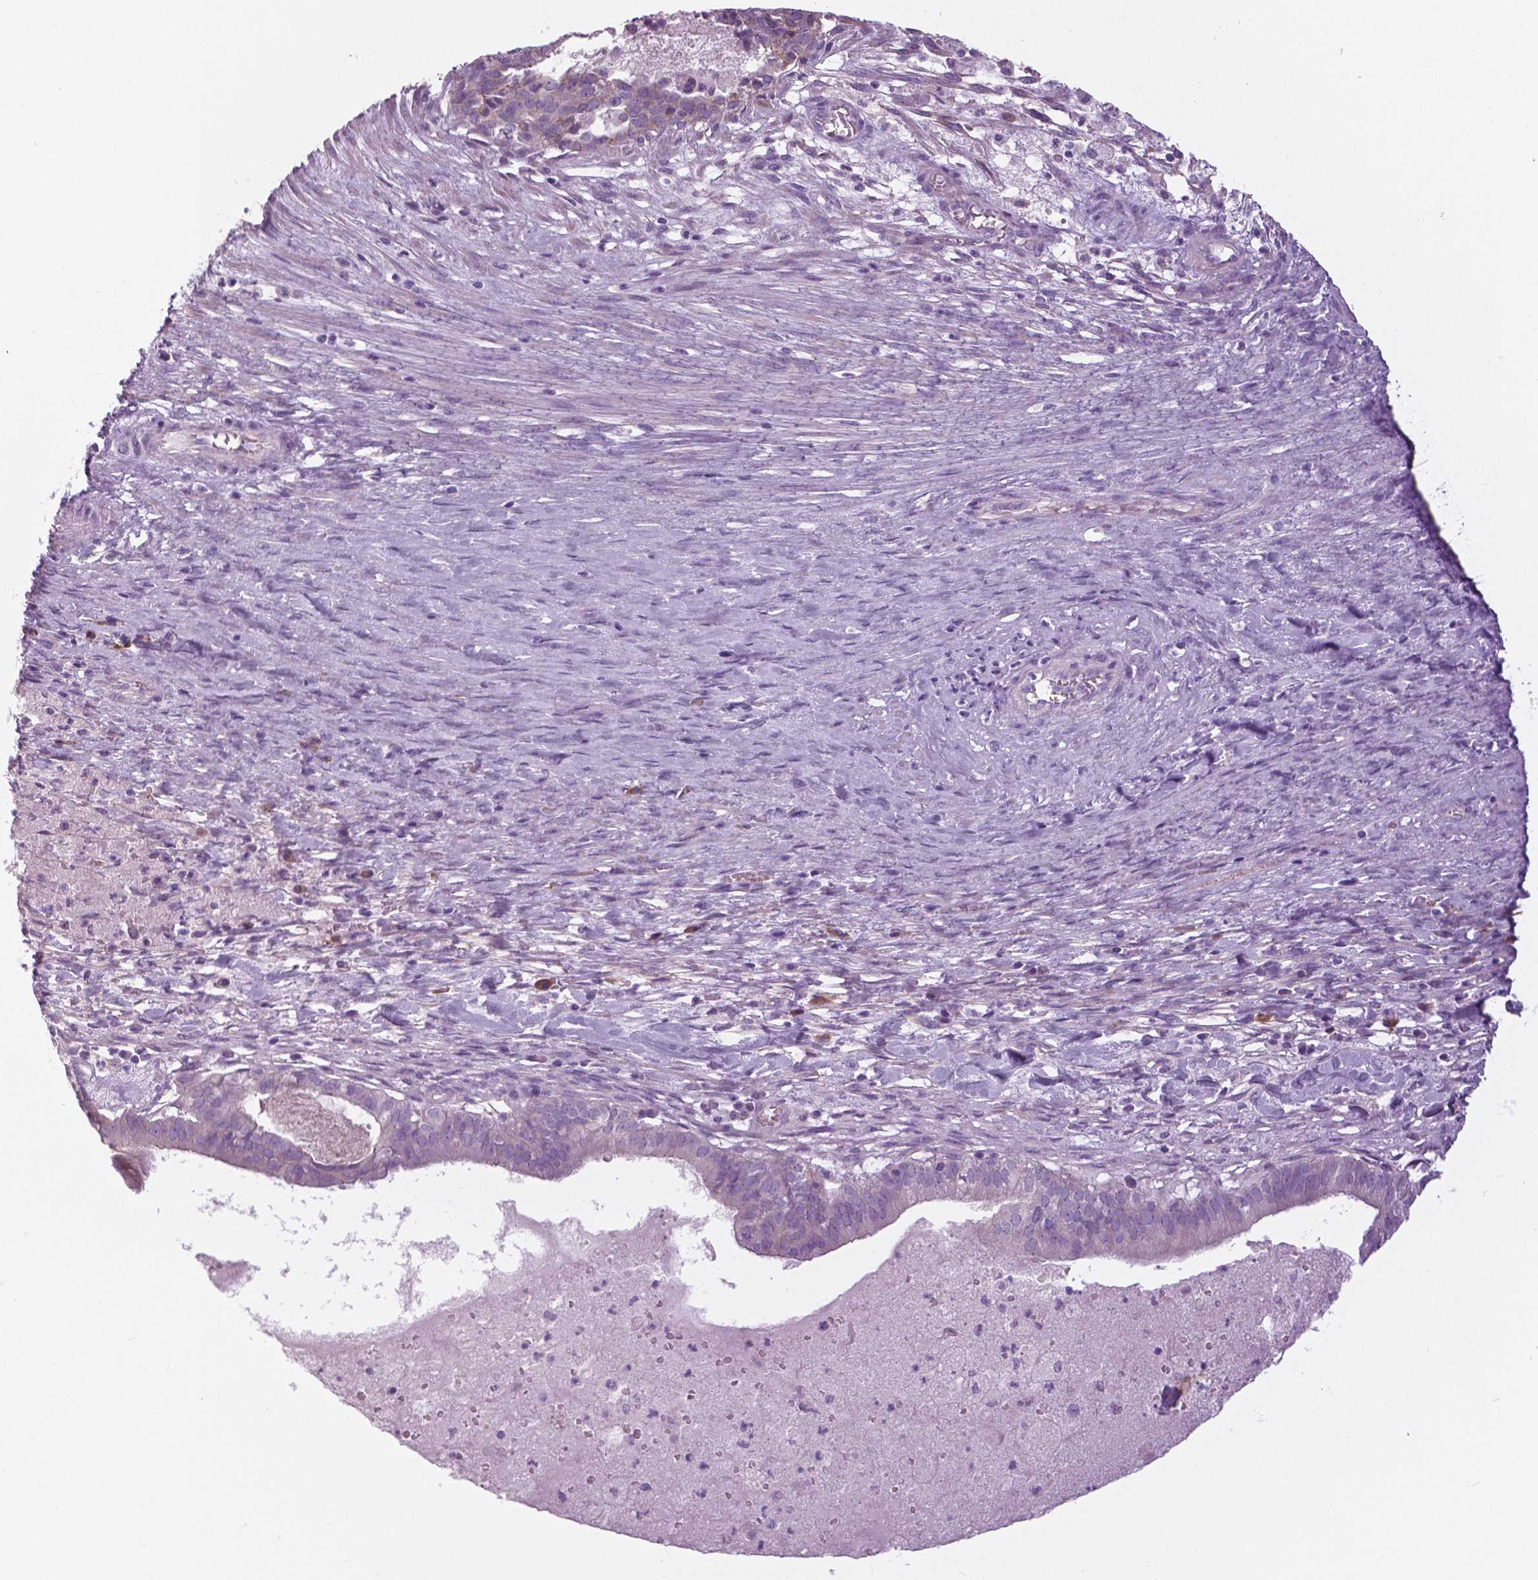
{"staining": {"intensity": "negative", "quantity": "none", "location": "none"}, "tissue": "ovarian cancer", "cell_type": "Tumor cells", "image_type": "cancer", "snomed": [{"axis": "morphology", "description": "Carcinoma, endometroid"}, {"axis": "topography", "description": "Ovary"}], "caption": "DAB immunohistochemical staining of human endometroid carcinoma (ovarian) exhibits no significant positivity in tumor cells.", "gene": "SERPINI1", "patient": {"sex": "female", "age": 64}}